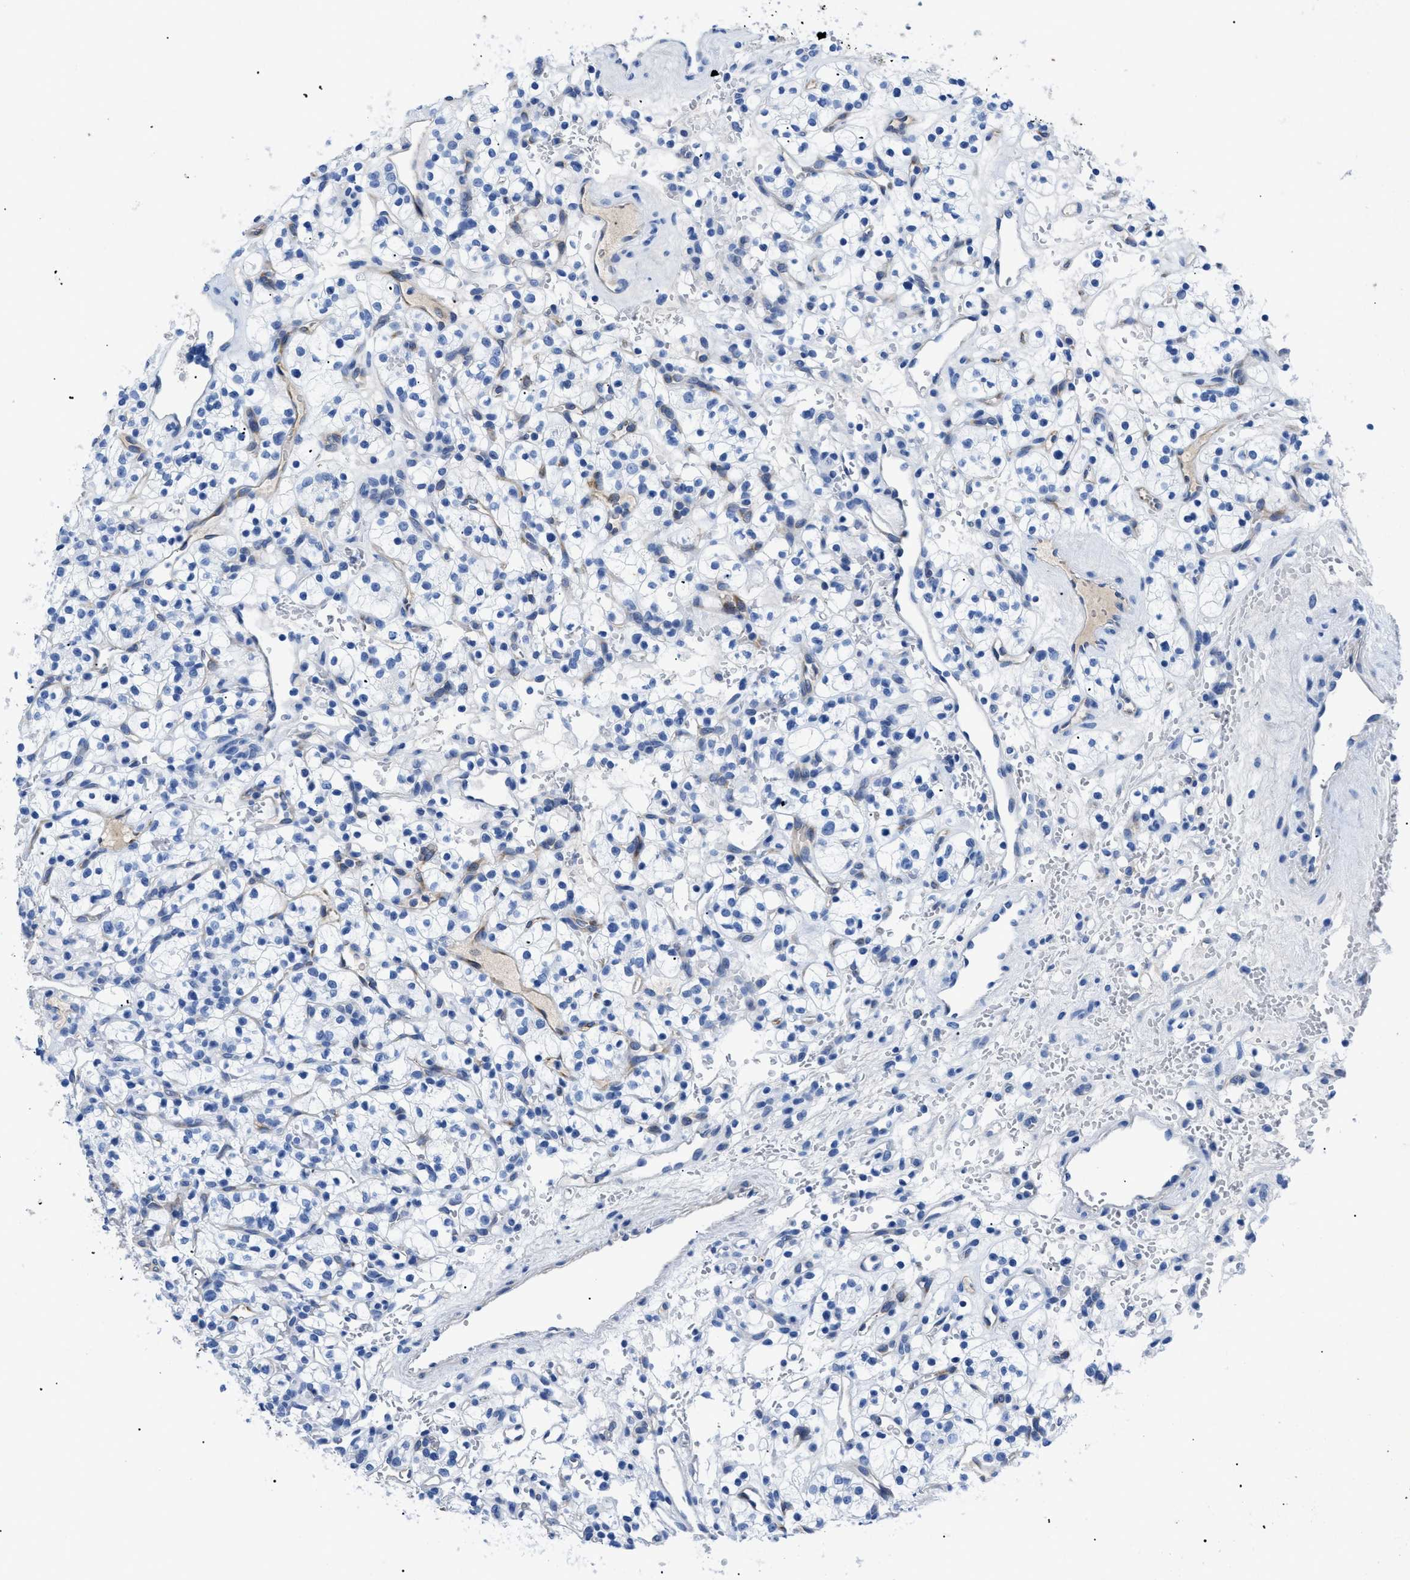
{"staining": {"intensity": "negative", "quantity": "none", "location": "none"}, "tissue": "renal cancer", "cell_type": "Tumor cells", "image_type": "cancer", "snomed": [{"axis": "morphology", "description": "Adenocarcinoma, NOS"}, {"axis": "topography", "description": "Kidney"}], "caption": "Immunohistochemistry (IHC) photomicrograph of renal cancer stained for a protein (brown), which demonstrates no expression in tumor cells. (DAB immunohistochemistry with hematoxylin counter stain).", "gene": "TMEM68", "patient": {"sex": "female", "age": 57}}